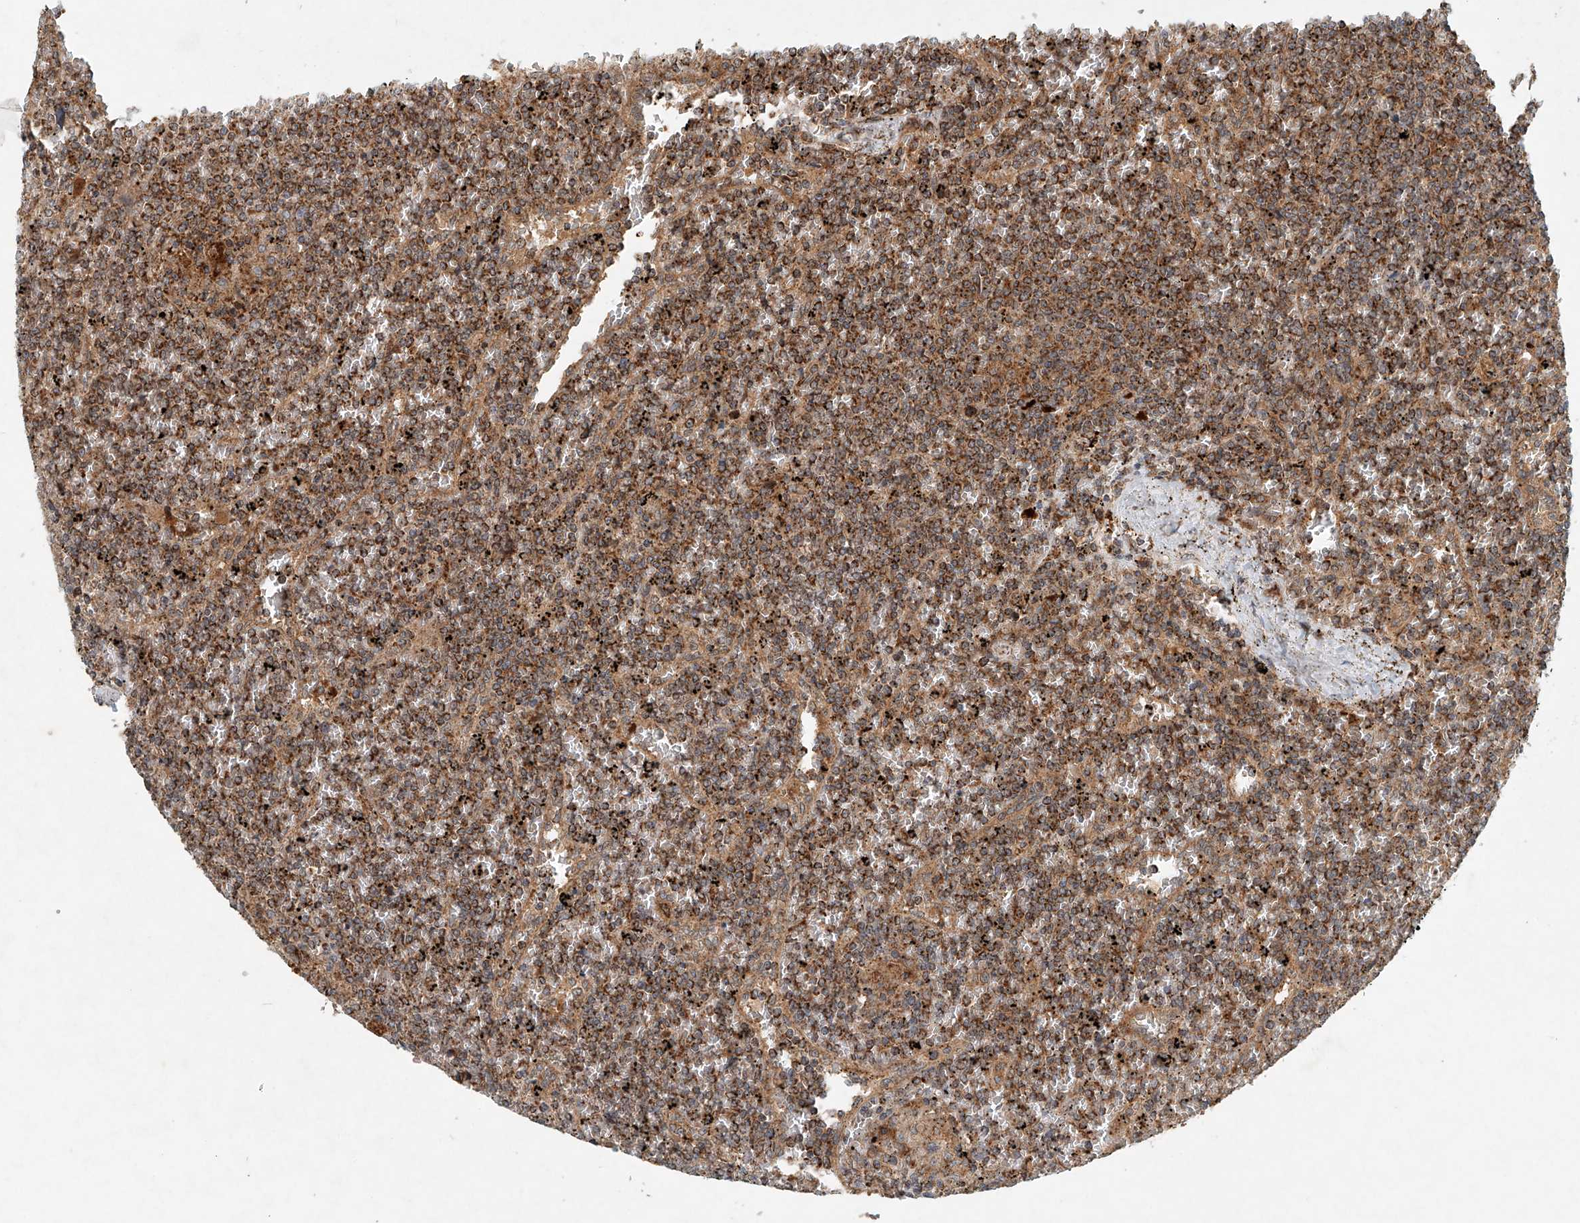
{"staining": {"intensity": "moderate", "quantity": ">75%", "location": "cytoplasmic/membranous"}, "tissue": "lymphoma", "cell_type": "Tumor cells", "image_type": "cancer", "snomed": [{"axis": "morphology", "description": "Malignant lymphoma, non-Hodgkin's type, Low grade"}, {"axis": "topography", "description": "Spleen"}], "caption": "A histopathology image of lymphoma stained for a protein exhibits moderate cytoplasmic/membranous brown staining in tumor cells.", "gene": "DCAF11", "patient": {"sex": "female", "age": 19}}